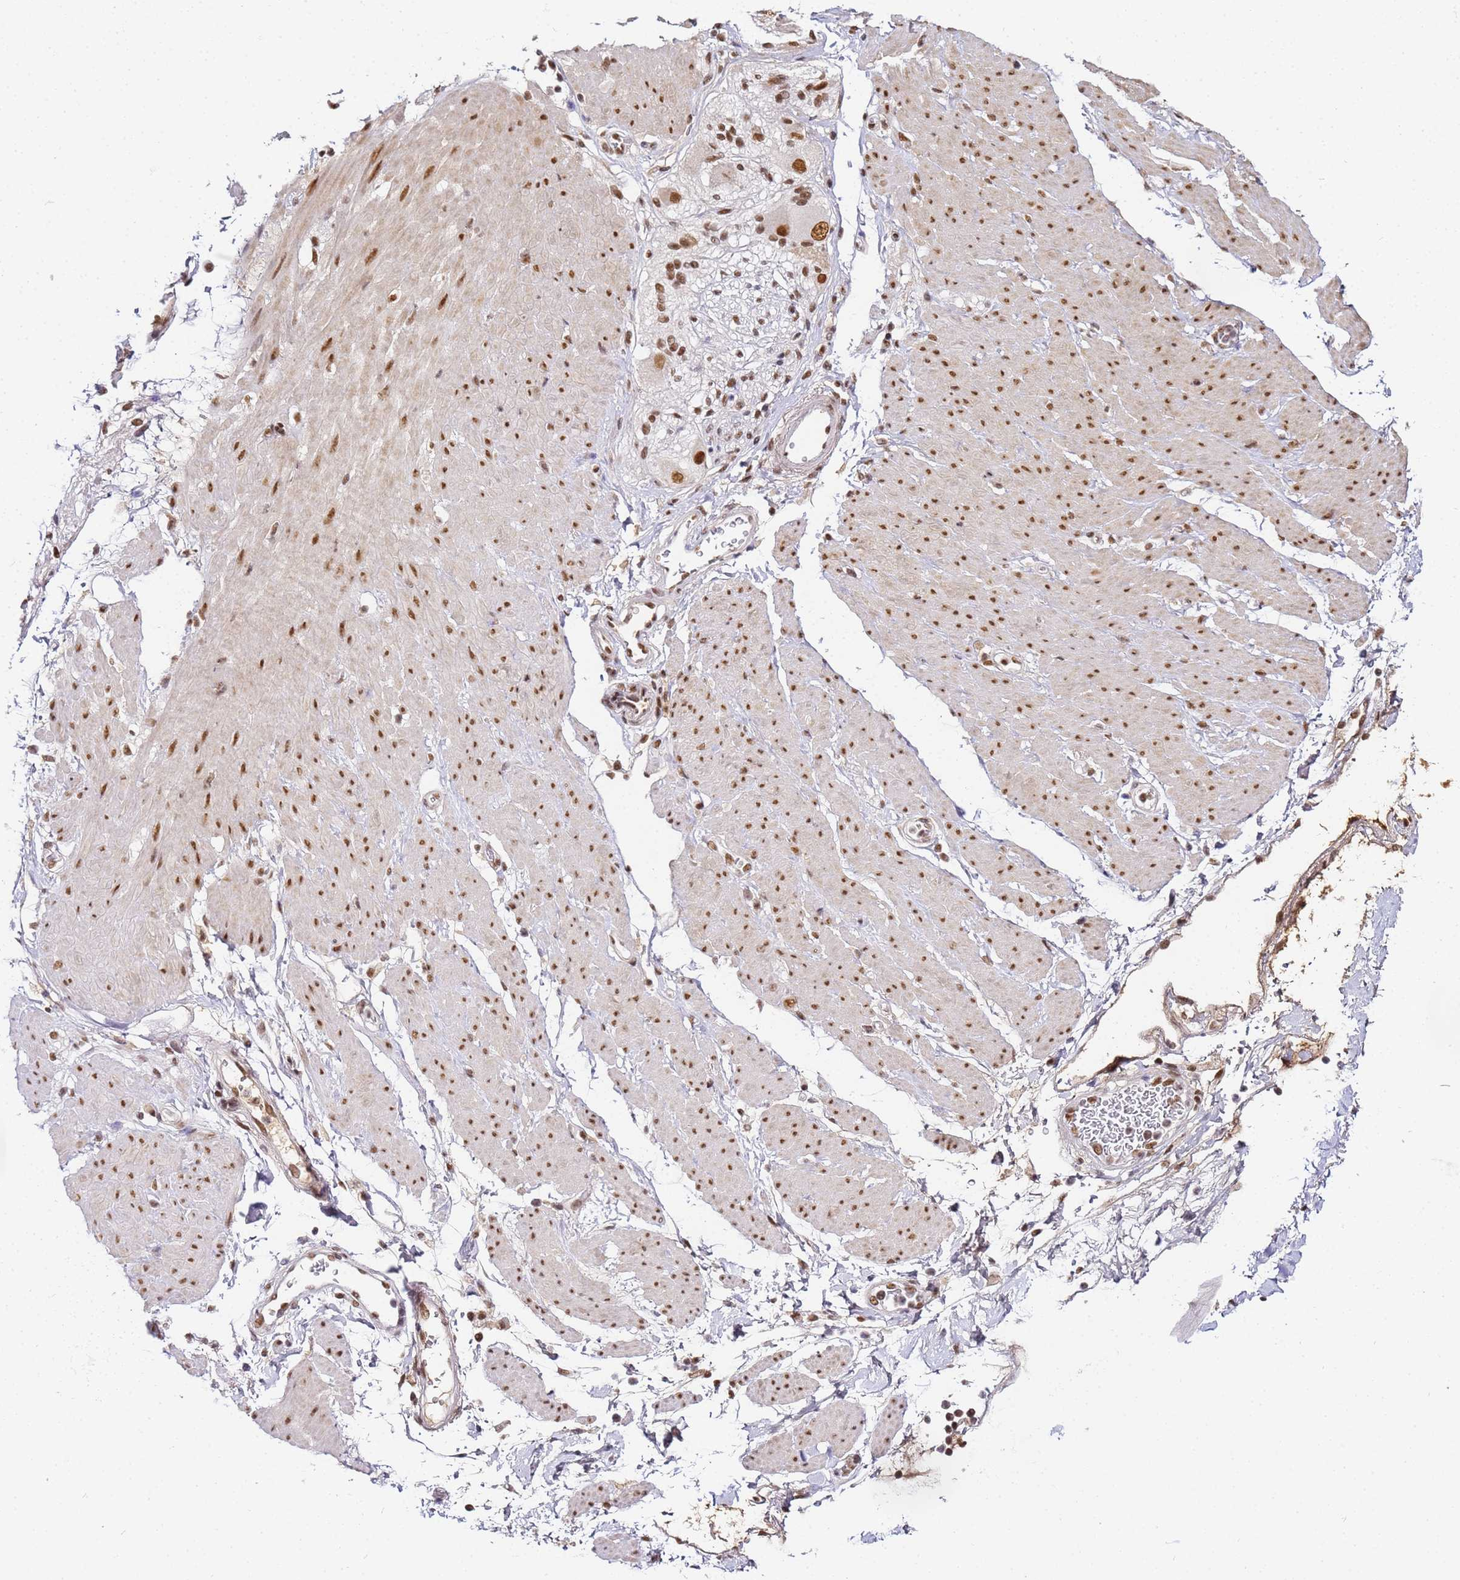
{"staining": {"intensity": "negative", "quantity": "none", "location": "none"}, "tissue": "soft tissue", "cell_type": "Fibroblasts", "image_type": "normal", "snomed": [{"axis": "morphology", "description": "Normal tissue, NOS"}, {"axis": "morphology", "description": "Adenocarcinoma, NOS"}, {"axis": "topography", "description": "Duodenum"}, {"axis": "topography", "description": "Peripheral nerve tissue"}], "caption": "Immunohistochemistry (IHC) histopathology image of benign human soft tissue stained for a protein (brown), which demonstrates no staining in fibroblasts. (DAB immunohistochemistry (IHC), high magnification).", "gene": "RBM12", "patient": {"sex": "female", "age": 60}}